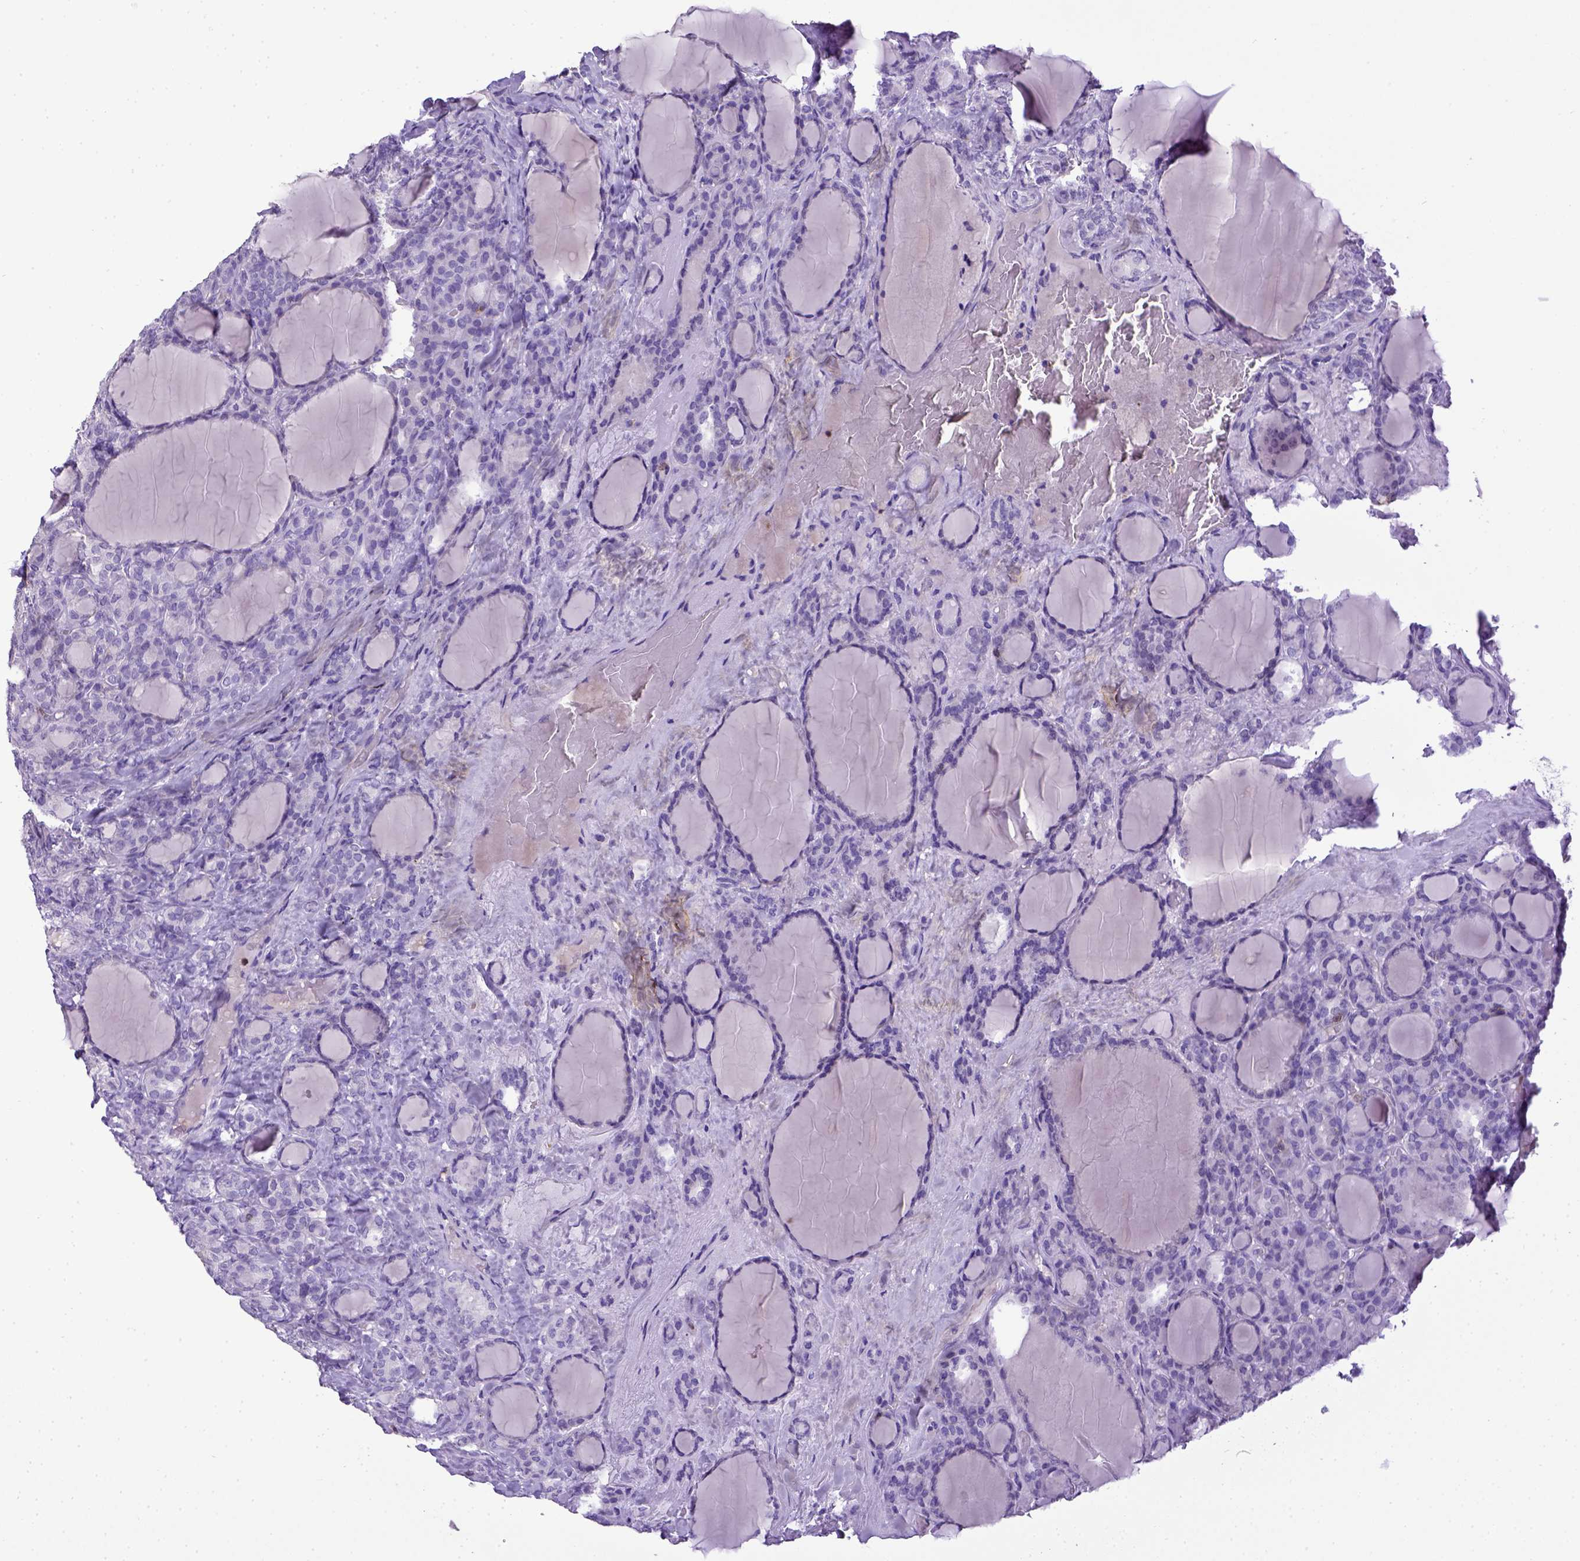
{"staining": {"intensity": "negative", "quantity": "none", "location": "none"}, "tissue": "thyroid cancer", "cell_type": "Tumor cells", "image_type": "cancer", "snomed": [{"axis": "morphology", "description": "Normal tissue, NOS"}, {"axis": "morphology", "description": "Follicular adenoma carcinoma, NOS"}, {"axis": "topography", "description": "Thyroid gland"}], "caption": "The histopathology image shows no staining of tumor cells in thyroid follicular adenoma carcinoma. Brightfield microscopy of immunohistochemistry stained with DAB (3,3'-diaminobenzidine) (brown) and hematoxylin (blue), captured at high magnification.", "gene": "CD3E", "patient": {"sex": "female", "age": 31}}